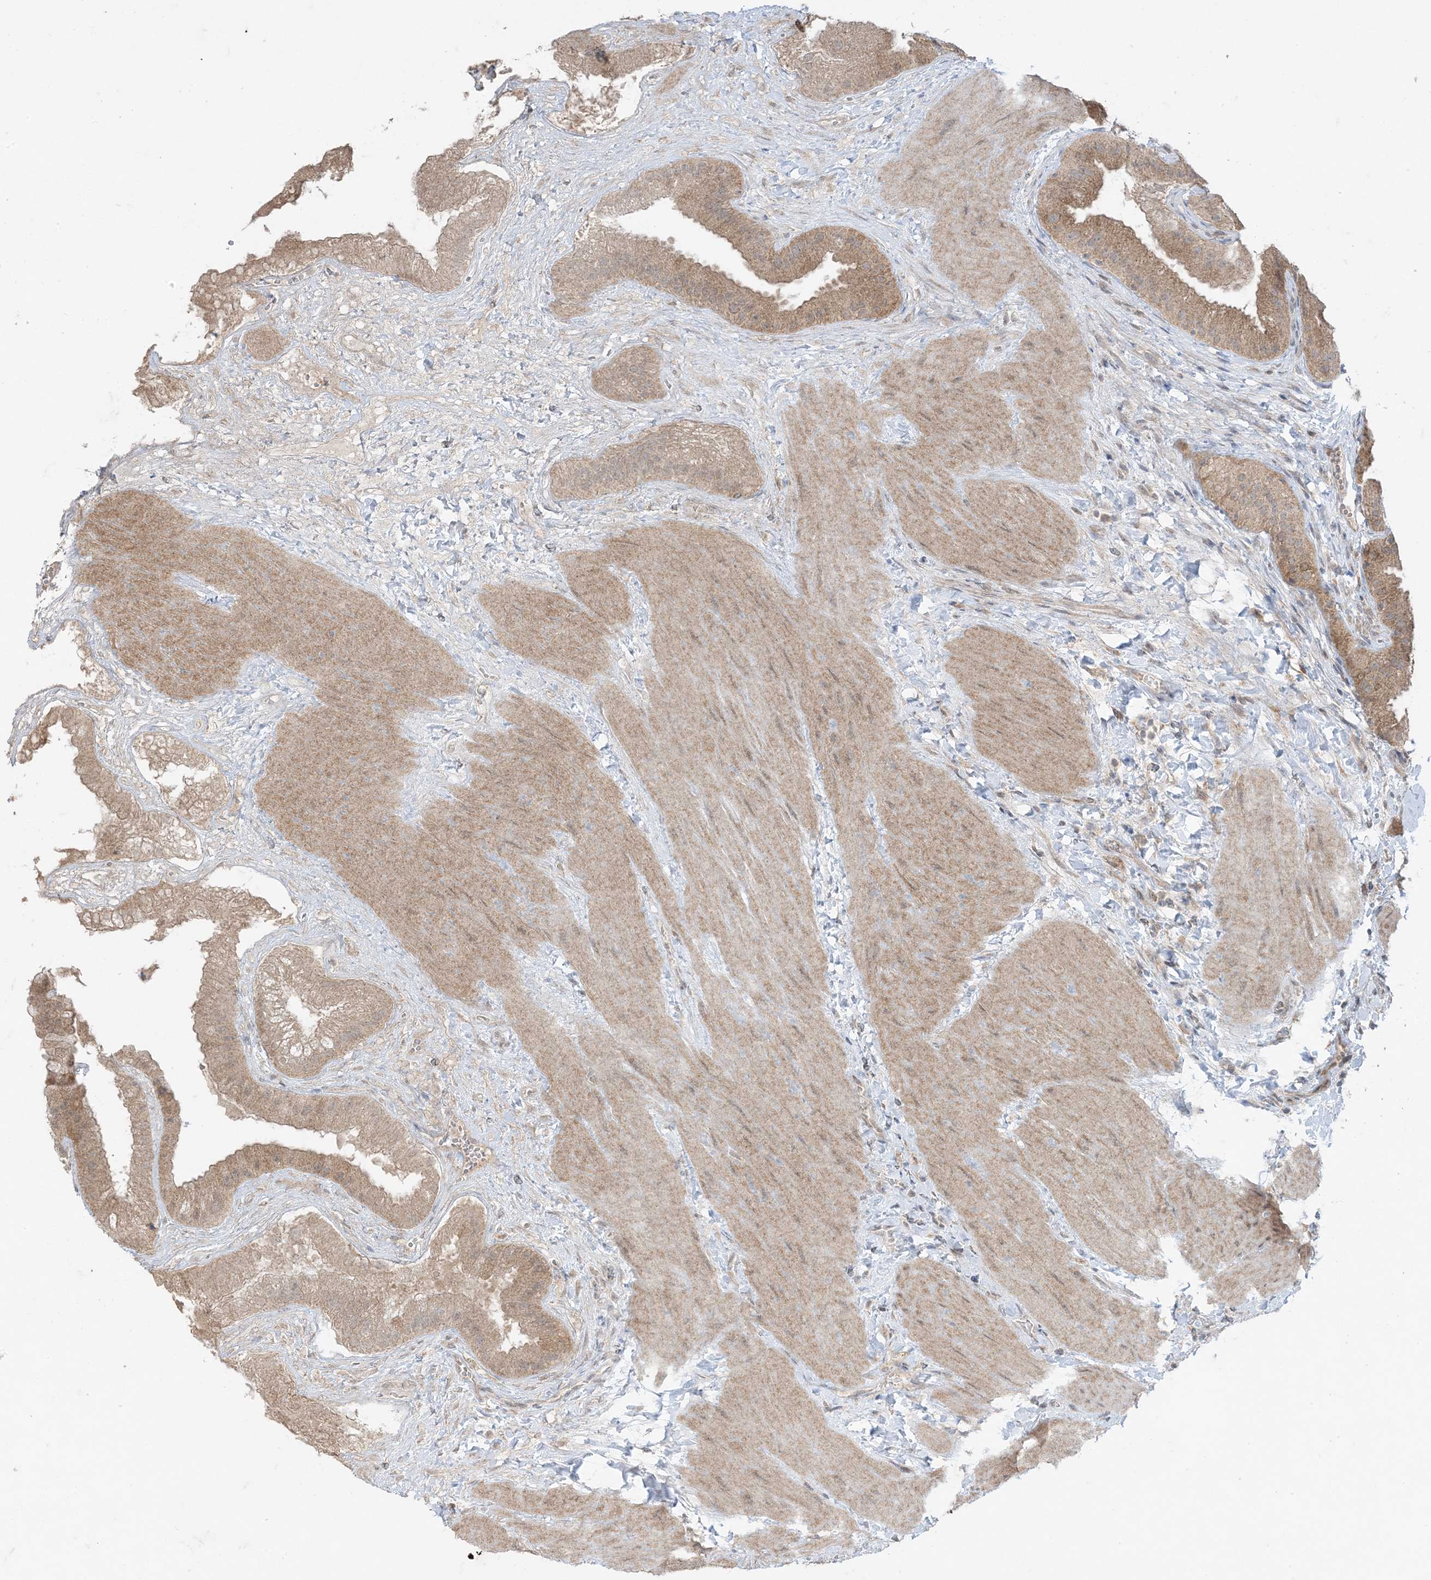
{"staining": {"intensity": "strong", "quantity": "25%-75%", "location": "cytoplasmic/membranous"}, "tissue": "gallbladder", "cell_type": "Glandular cells", "image_type": "normal", "snomed": [{"axis": "morphology", "description": "Normal tissue, NOS"}, {"axis": "topography", "description": "Gallbladder"}], "caption": "Gallbladder stained with DAB (3,3'-diaminobenzidine) IHC shows high levels of strong cytoplasmic/membranous staining in approximately 25%-75% of glandular cells. Using DAB (3,3'-diaminobenzidine) (brown) and hematoxylin (blue) stains, captured at high magnification using brightfield microscopy.", "gene": "ODC1", "patient": {"sex": "male", "age": 55}}